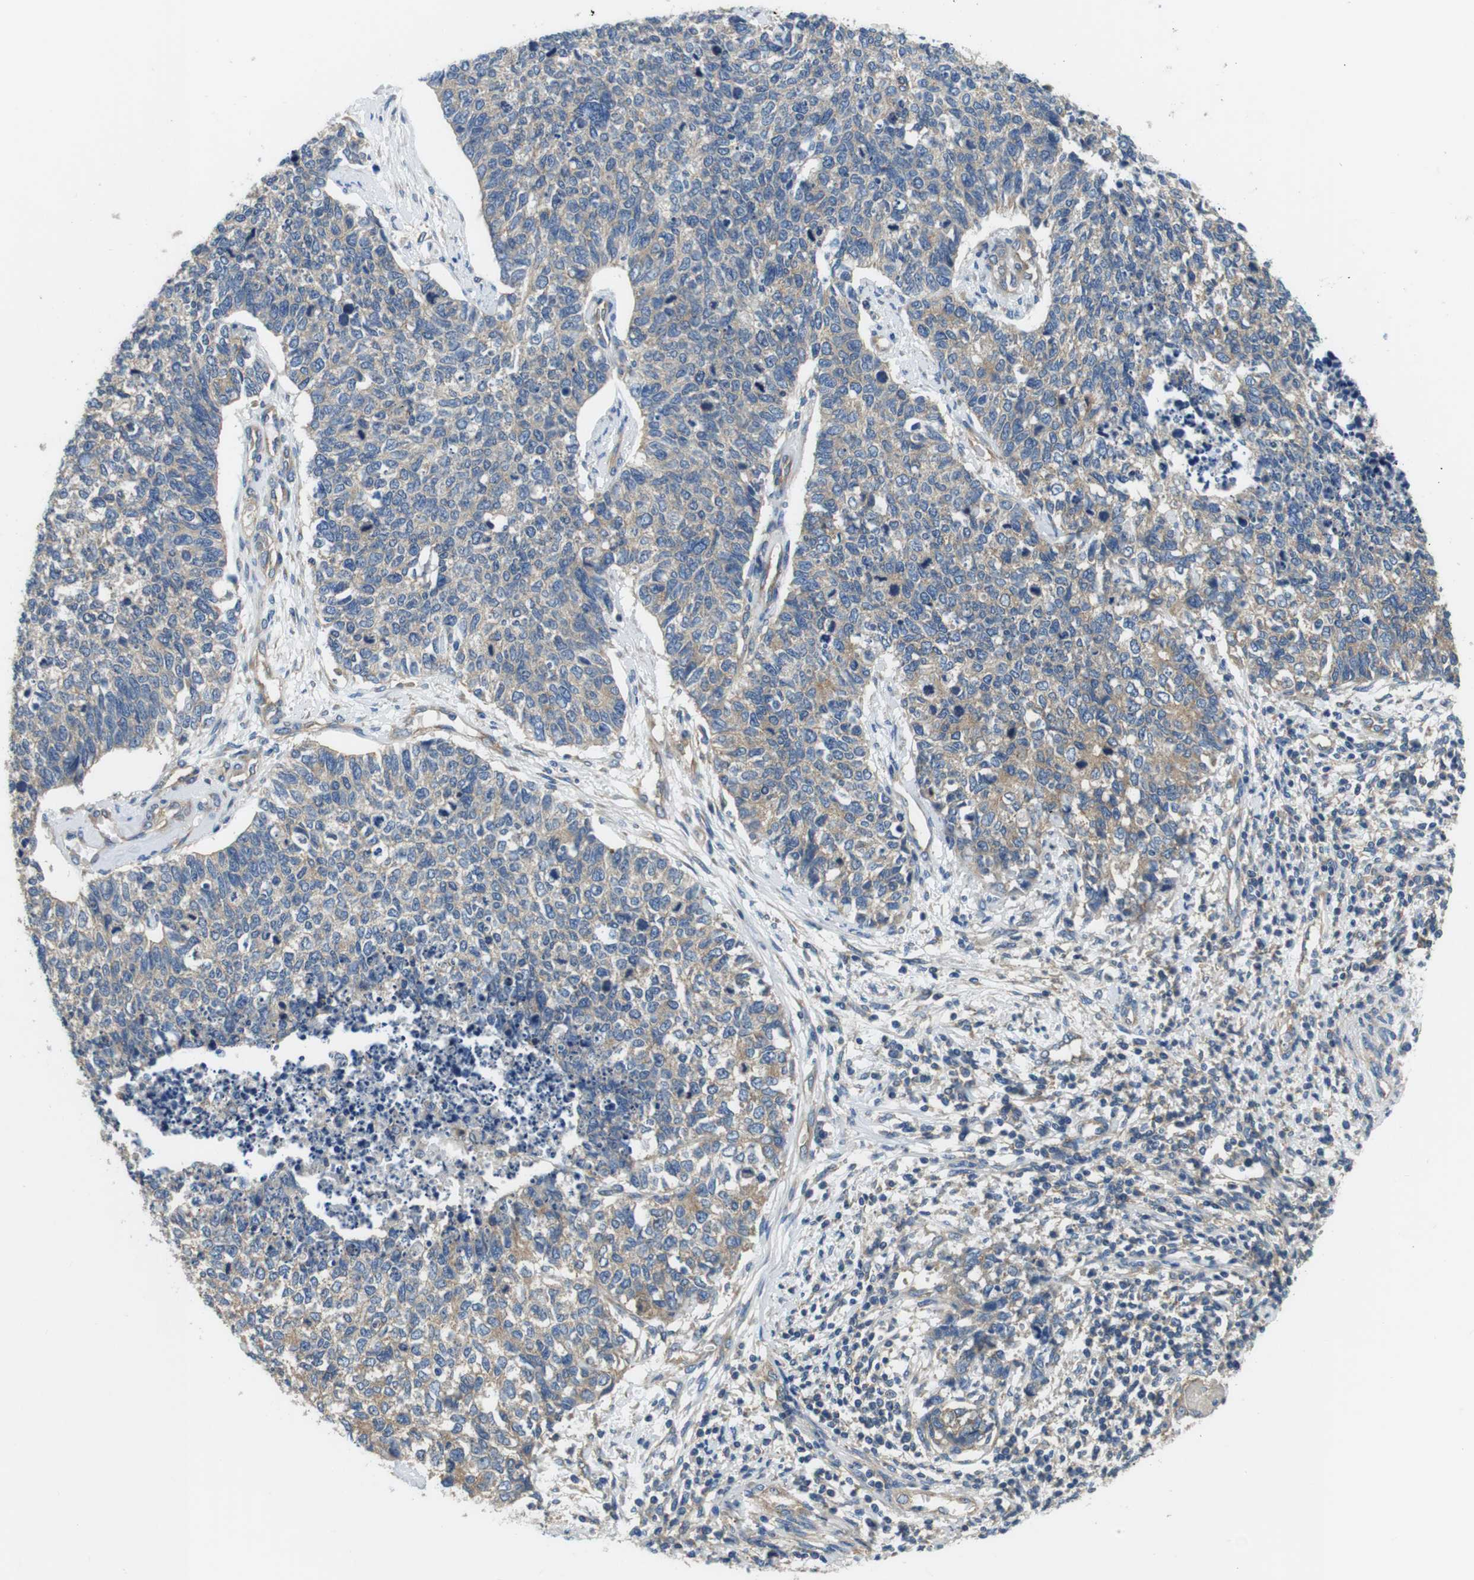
{"staining": {"intensity": "weak", "quantity": ">75%", "location": "cytoplasmic/membranous"}, "tissue": "cervical cancer", "cell_type": "Tumor cells", "image_type": "cancer", "snomed": [{"axis": "morphology", "description": "Squamous cell carcinoma, NOS"}, {"axis": "topography", "description": "Cervix"}], "caption": "Immunohistochemistry micrograph of squamous cell carcinoma (cervical) stained for a protein (brown), which displays low levels of weak cytoplasmic/membranous positivity in approximately >75% of tumor cells.", "gene": "DENND4C", "patient": {"sex": "female", "age": 63}}